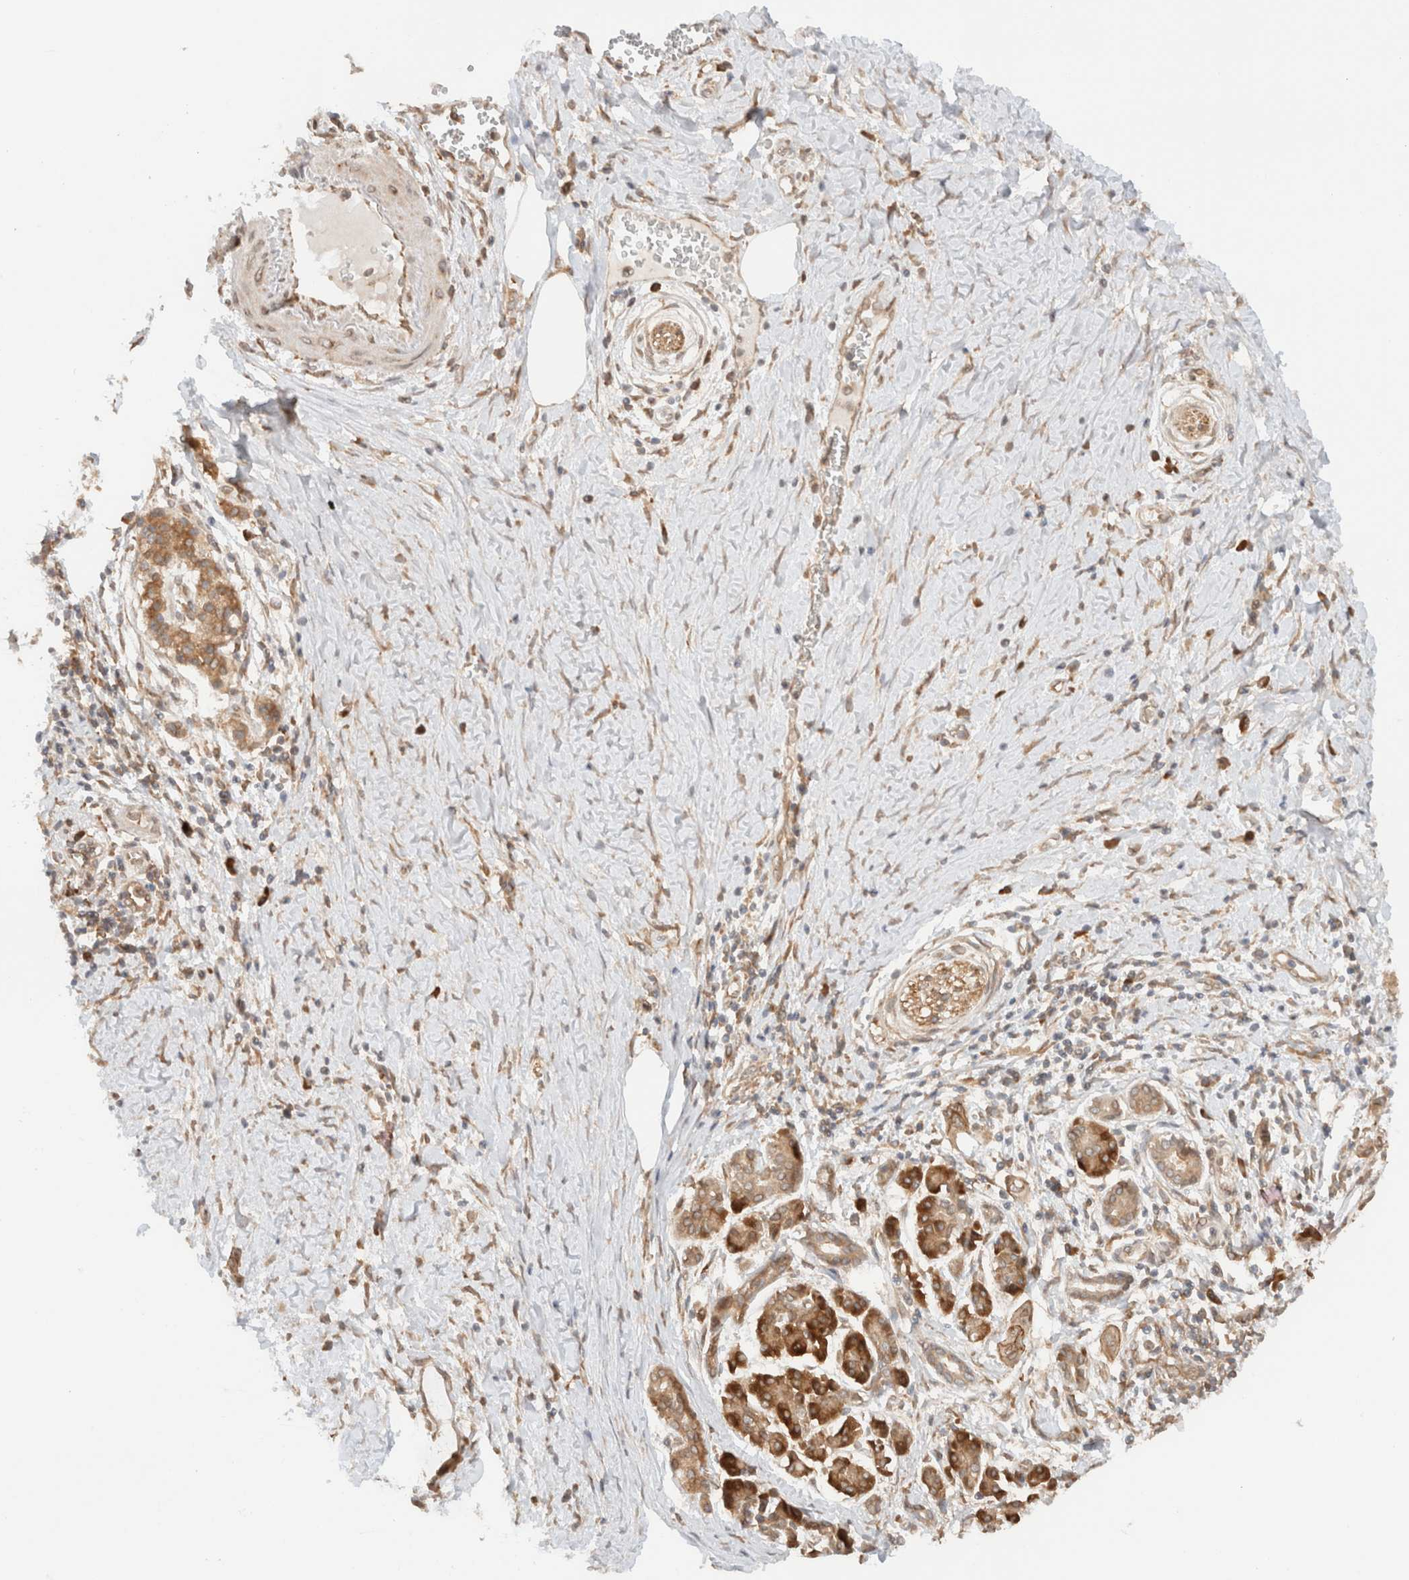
{"staining": {"intensity": "moderate", "quantity": ">75%", "location": "cytoplasmic/membranous"}, "tissue": "pancreatic cancer", "cell_type": "Tumor cells", "image_type": "cancer", "snomed": [{"axis": "morphology", "description": "Adenocarcinoma, NOS"}, {"axis": "topography", "description": "Pancreas"}], "caption": "A micrograph showing moderate cytoplasmic/membranous expression in approximately >75% of tumor cells in adenocarcinoma (pancreatic), as visualized by brown immunohistochemical staining.", "gene": "ARFGEF2", "patient": {"sex": "male", "age": 59}}